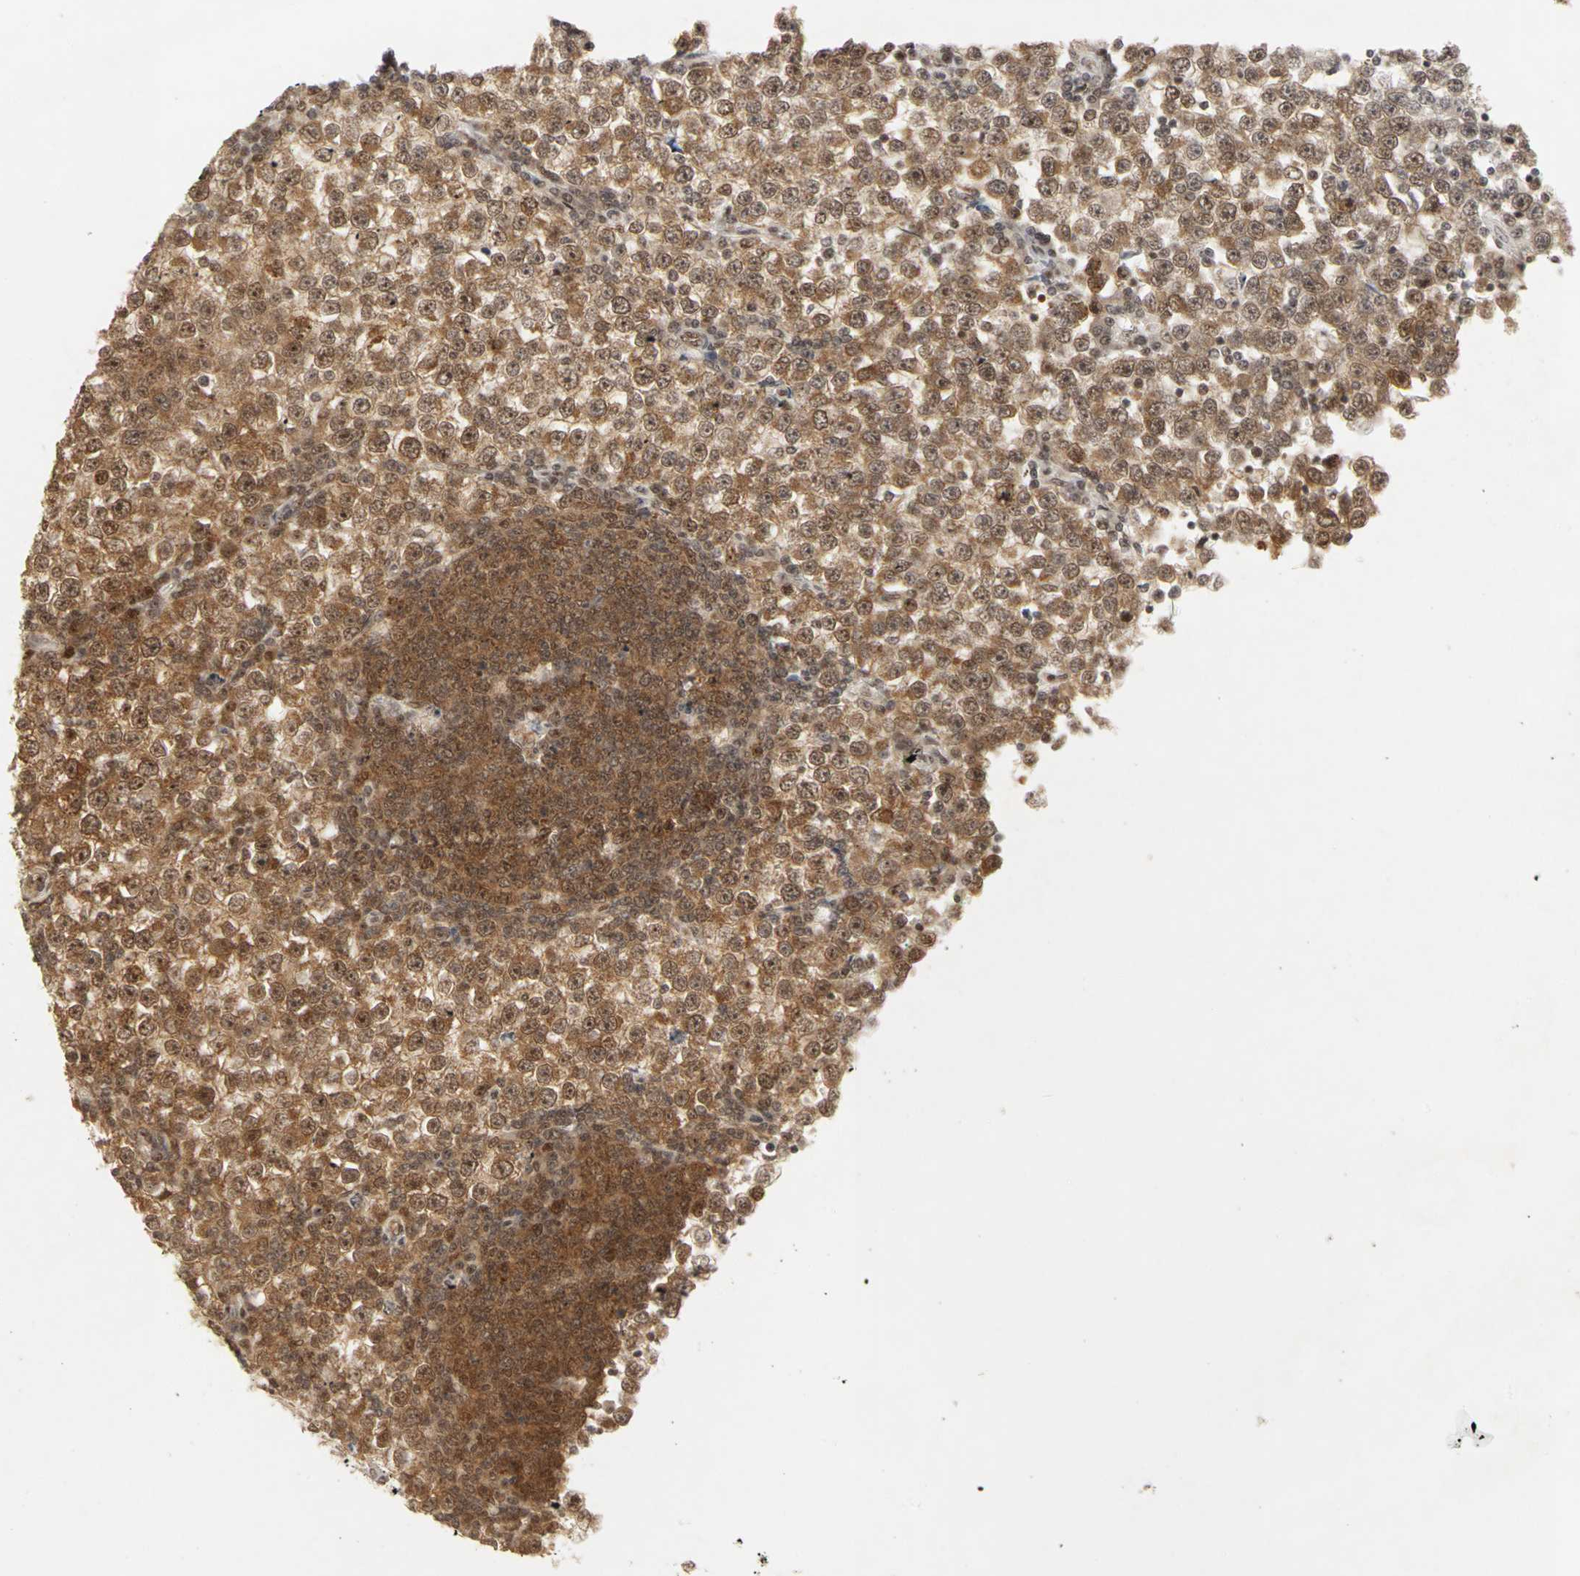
{"staining": {"intensity": "moderate", "quantity": ">75%", "location": "cytoplasmic/membranous,nuclear"}, "tissue": "testis cancer", "cell_type": "Tumor cells", "image_type": "cancer", "snomed": [{"axis": "morphology", "description": "Seminoma, NOS"}, {"axis": "topography", "description": "Testis"}], "caption": "Immunohistochemical staining of testis cancer reveals moderate cytoplasmic/membranous and nuclear protein positivity in about >75% of tumor cells. Using DAB (3,3'-diaminobenzidine) (brown) and hematoxylin (blue) stains, captured at high magnification using brightfield microscopy.", "gene": "CSNK2B", "patient": {"sex": "male", "age": 65}}